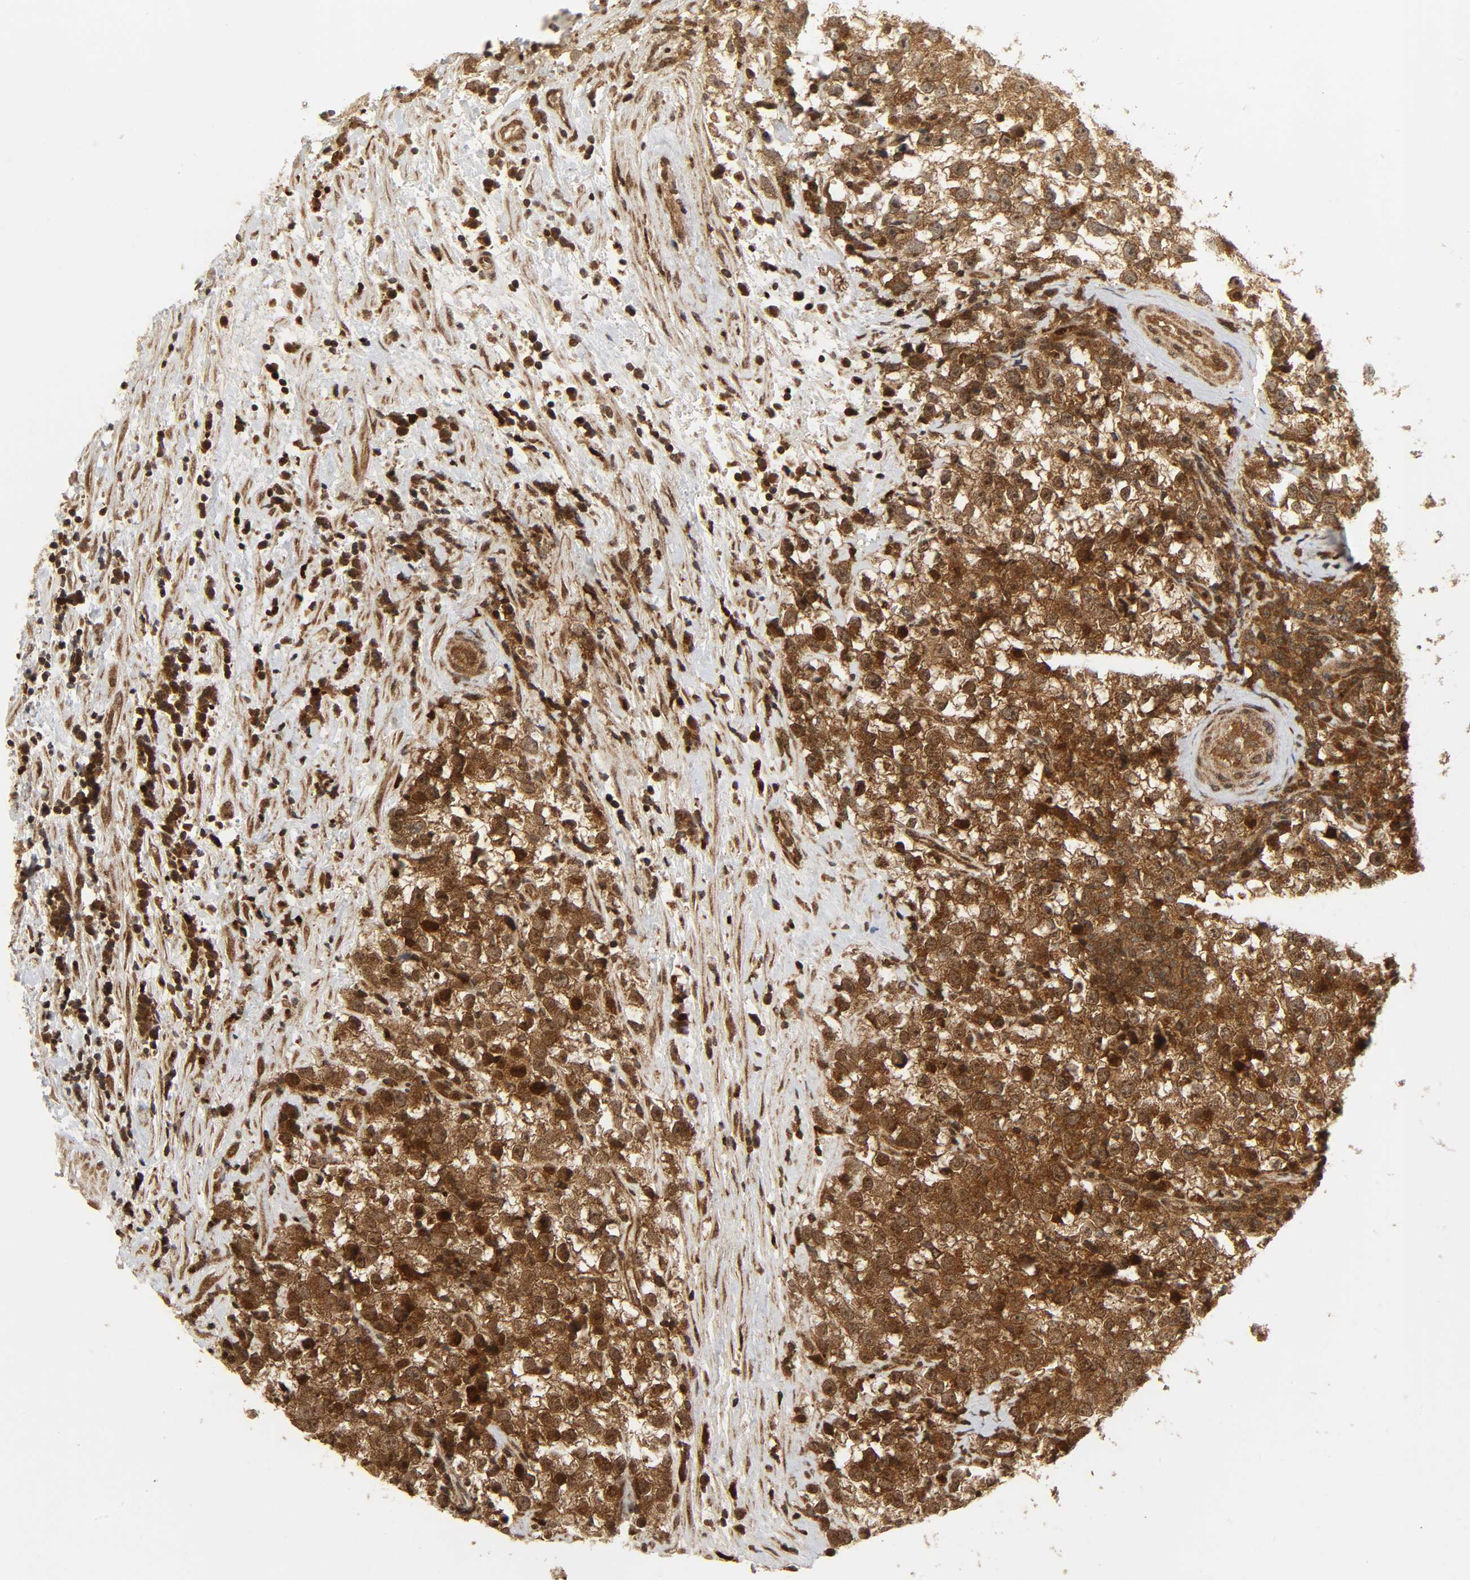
{"staining": {"intensity": "strong", "quantity": ">75%", "location": "cytoplasmic/membranous"}, "tissue": "testis cancer", "cell_type": "Tumor cells", "image_type": "cancer", "snomed": [{"axis": "morphology", "description": "Seminoma, NOS"}, {"axis": "topography", "description": "Testis"}], "caption": "About >75% of tumor cells in testis cancer (seminoma) reveal strong cytoplasmic/membranous protein positivity as visualized by brown immunohistochemical staining.", "gene": "CHUK", "patient": {"sex": "male", "age": 33}}